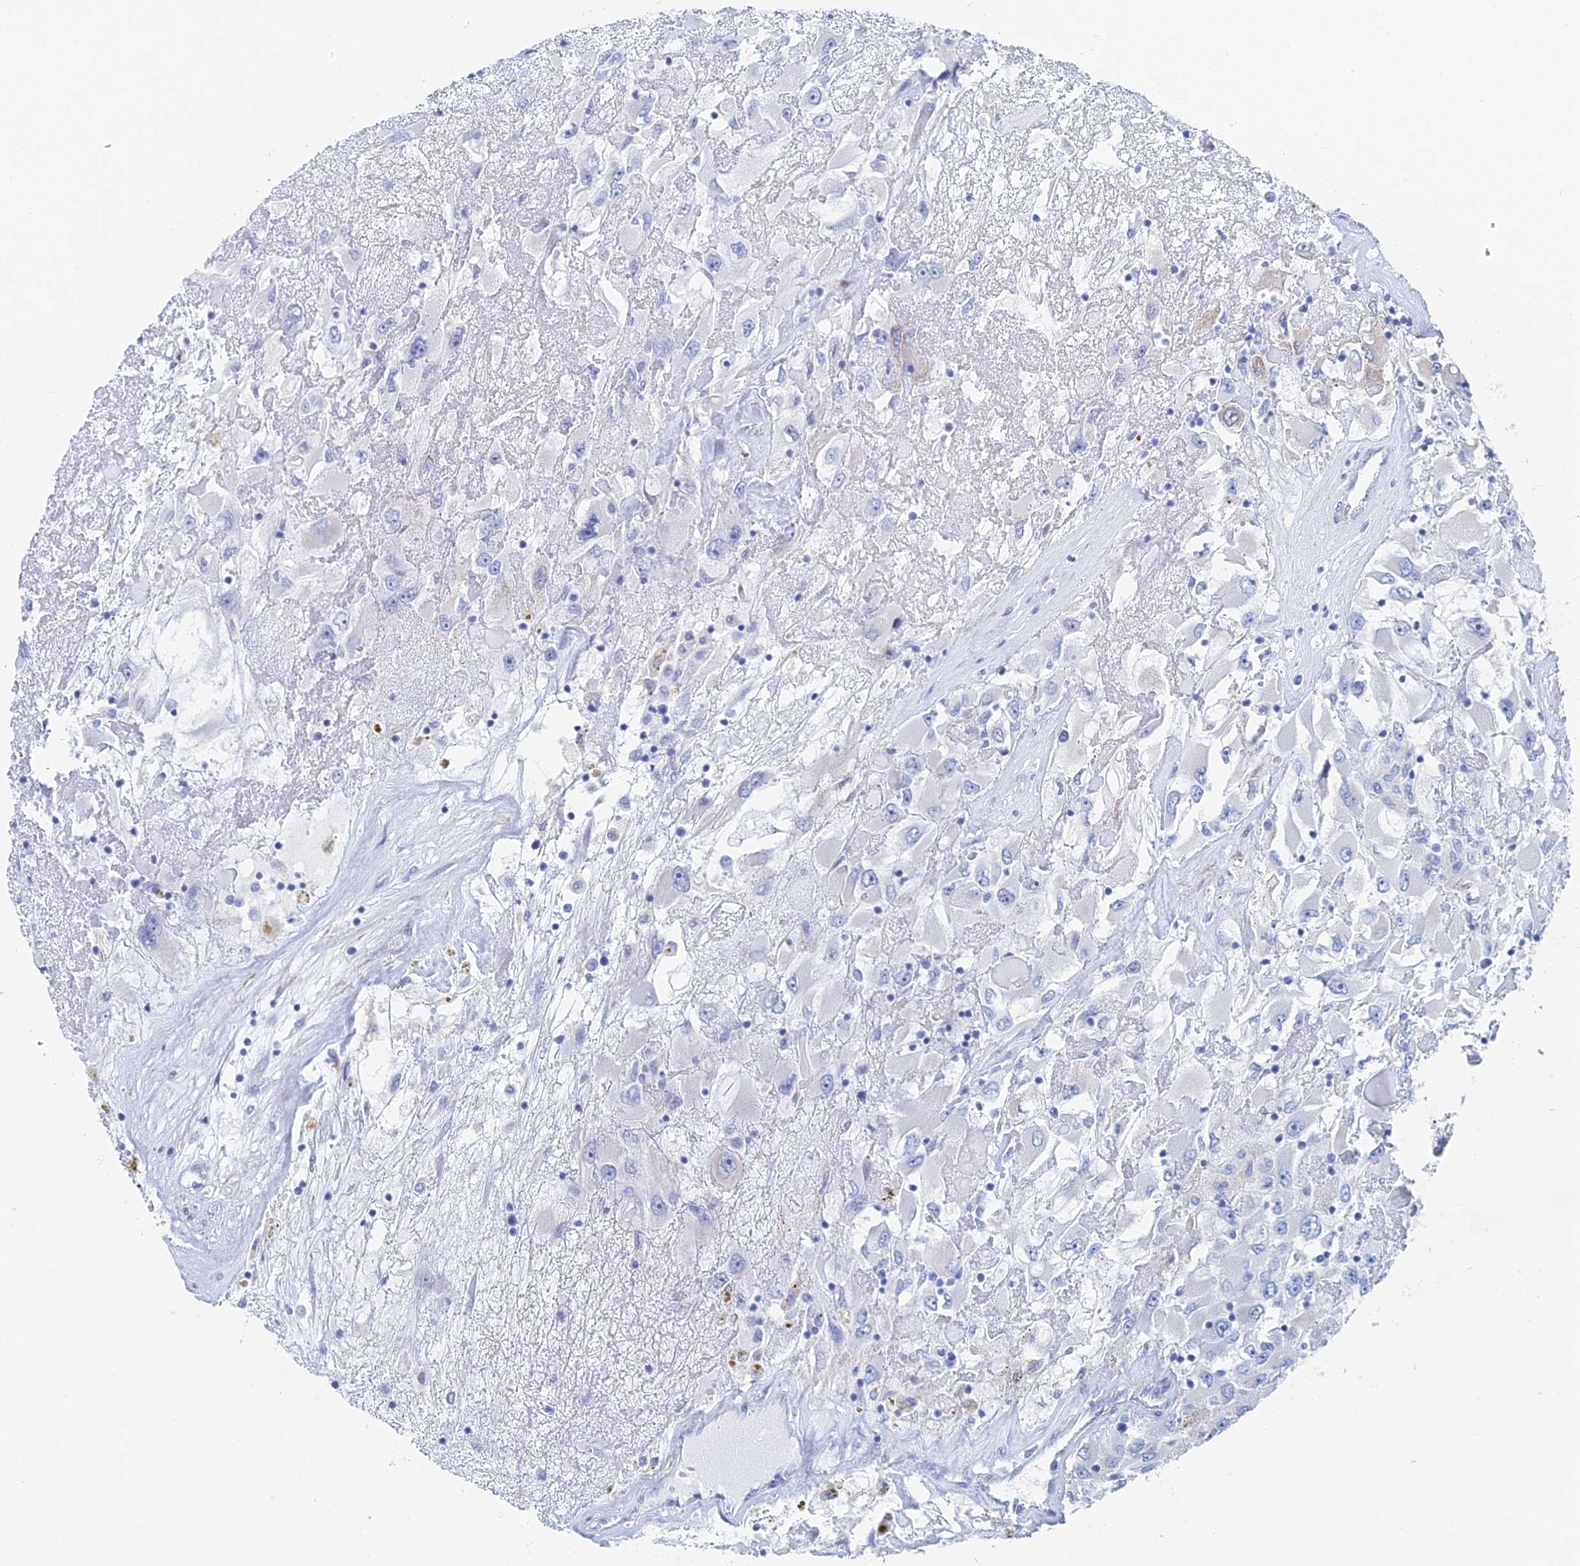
{"staining": {"intensity": "negative", "quantity": "none", "location": "none"}, "tissue": "renal cancer", "cell_type": "Tumor cells", "image_type": "cancer", "snomed": [{"axis": "morphology", "description": "Adenocarcinoma, NOS"}, {"axis": "topography", "description": "Kidney"}], "caption": "Adenocarcinoma (renal) was stained to show a protein in brown. There is no significant positivity in tumor cells.", "gene": "KCNK18", "patient": {"sex": "female", "age": 52}}